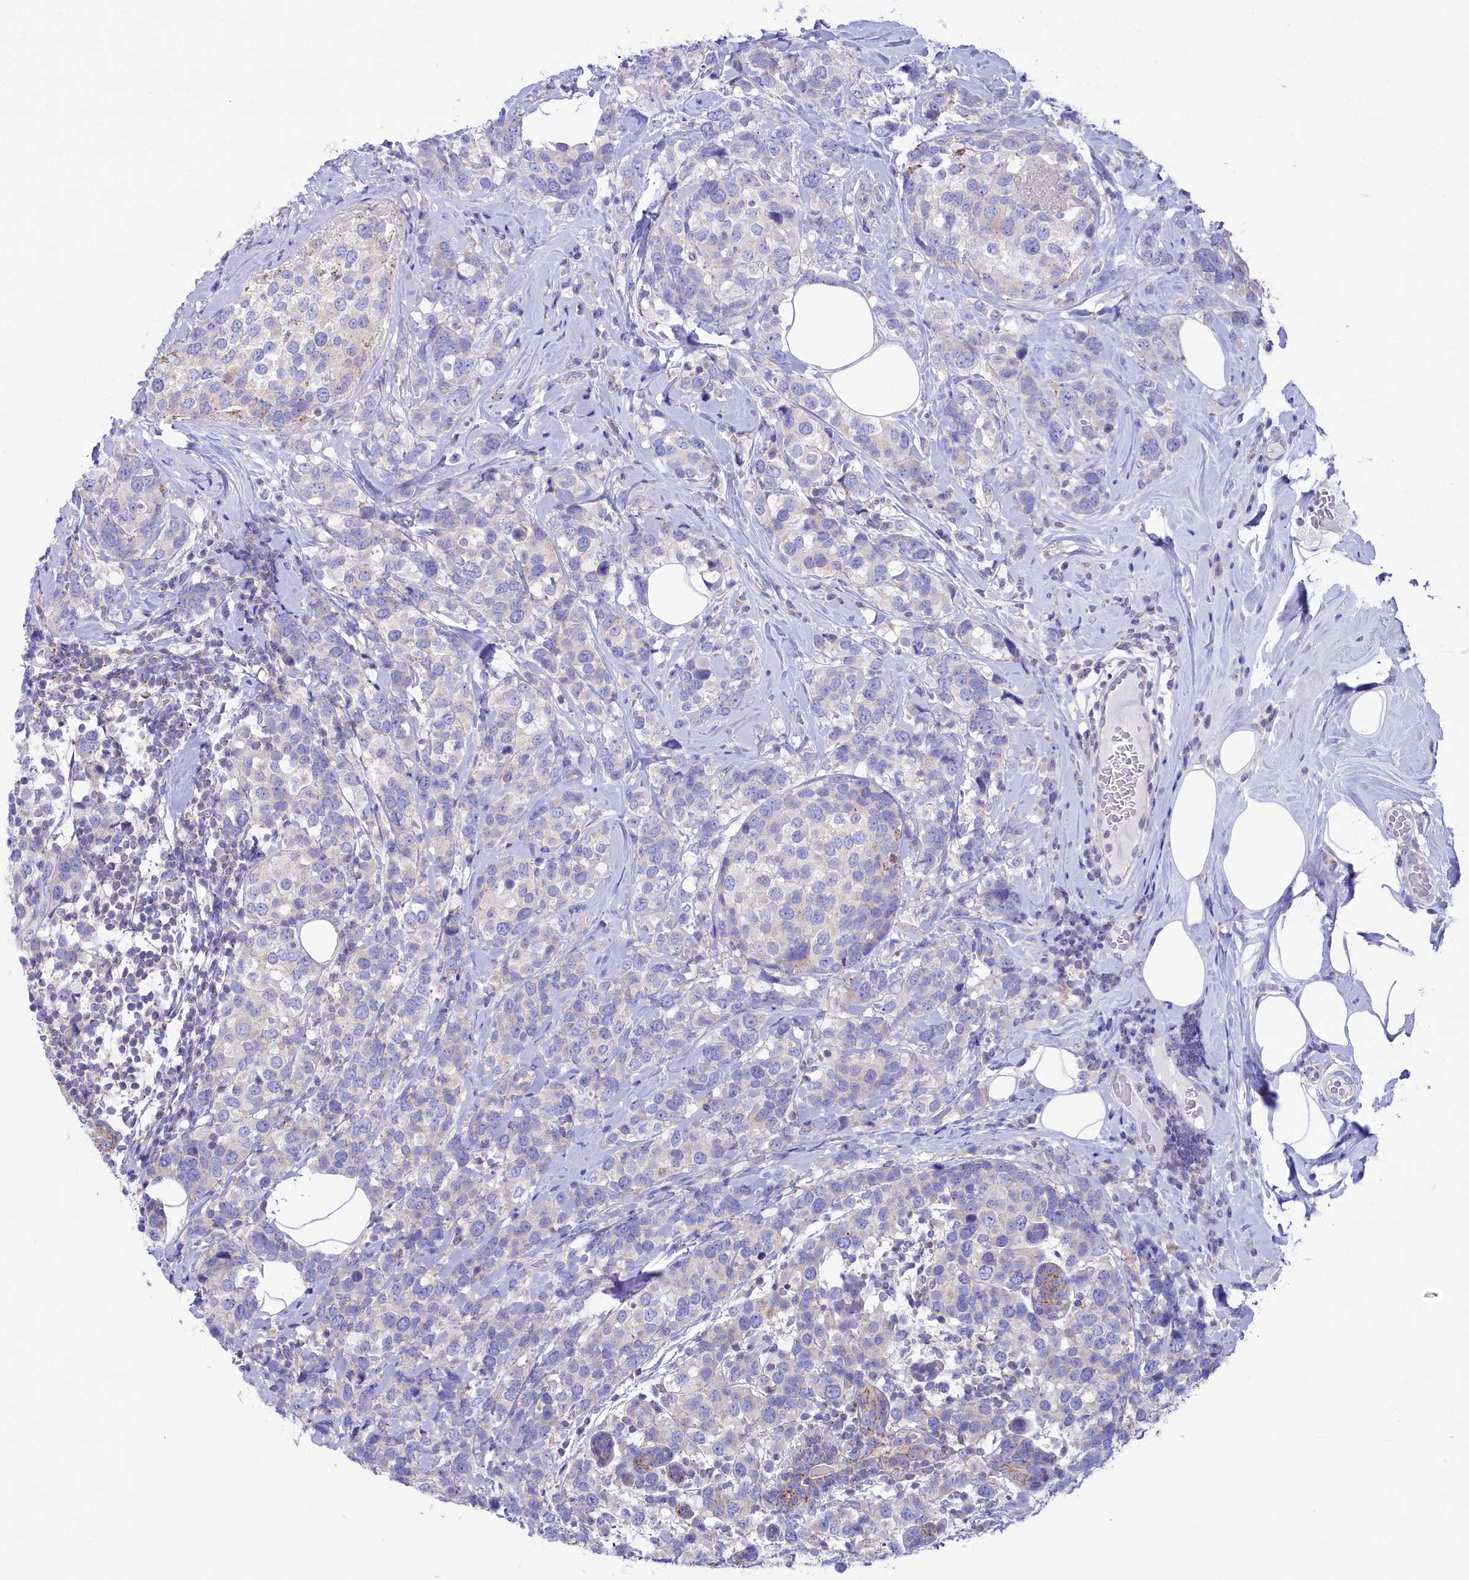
{"staining": {"intensity": "negative", "quantity": "none", "location": "none"}, "tissue": "breast cancer", "cell_type": "Tumor cells", "image_type": "cancer", "snomed": [{"axis": "morphology", "description": "Lobular carcinoma"}, {"axis": "topography", "description": "Breast"}], "caption": "Histopathology image shows no significant protein staining in tumor cells of breast lobular carcinoma.", "gene": "VPS26B", "patient": {"sex": "female", "age": 59}}